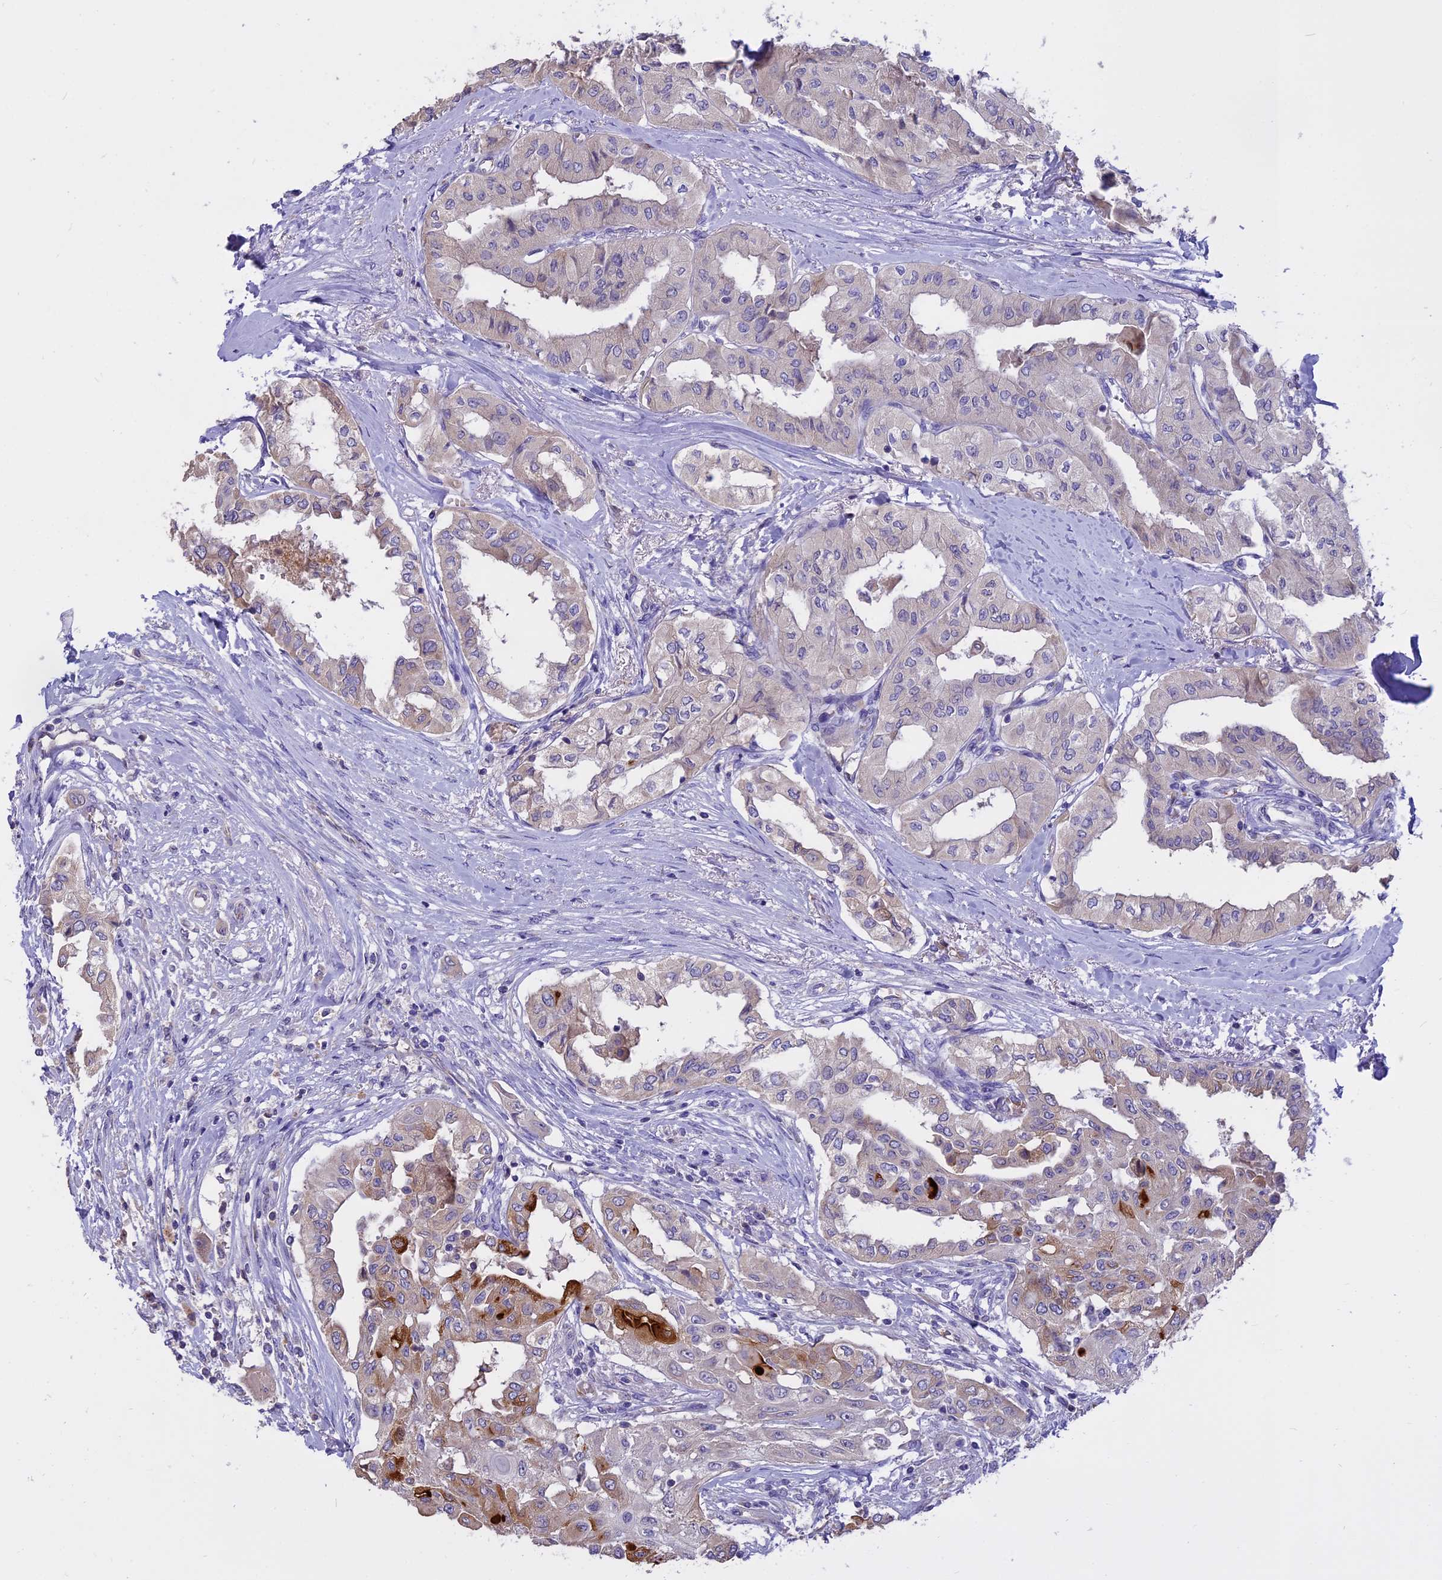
{"staining": {"intensity": "negative", "quantity": "none", "location": "none"}, "tissue": "thyroid cancer", "cell_type": "Tumor cells", "image_type": "cancer", "snomed": [{"axis": "morphology", "description": "Papillary adenocarcinoma, NOS"}, {"axis": "topography", "description": "Thyroid gland"}], "caption": "Immunohistochemistry (IHC) image of neoplastic tissue: human papillary adenocarcinoma (thyroid) stained with DAB shows no significant protein positivity in tumor cells. The staining is performed using DAB brown chromogen with nuclei counter-stained in using hematoxylin.", "gene": "WFDC2", "patient": {"sex": "female", "age": 59}}